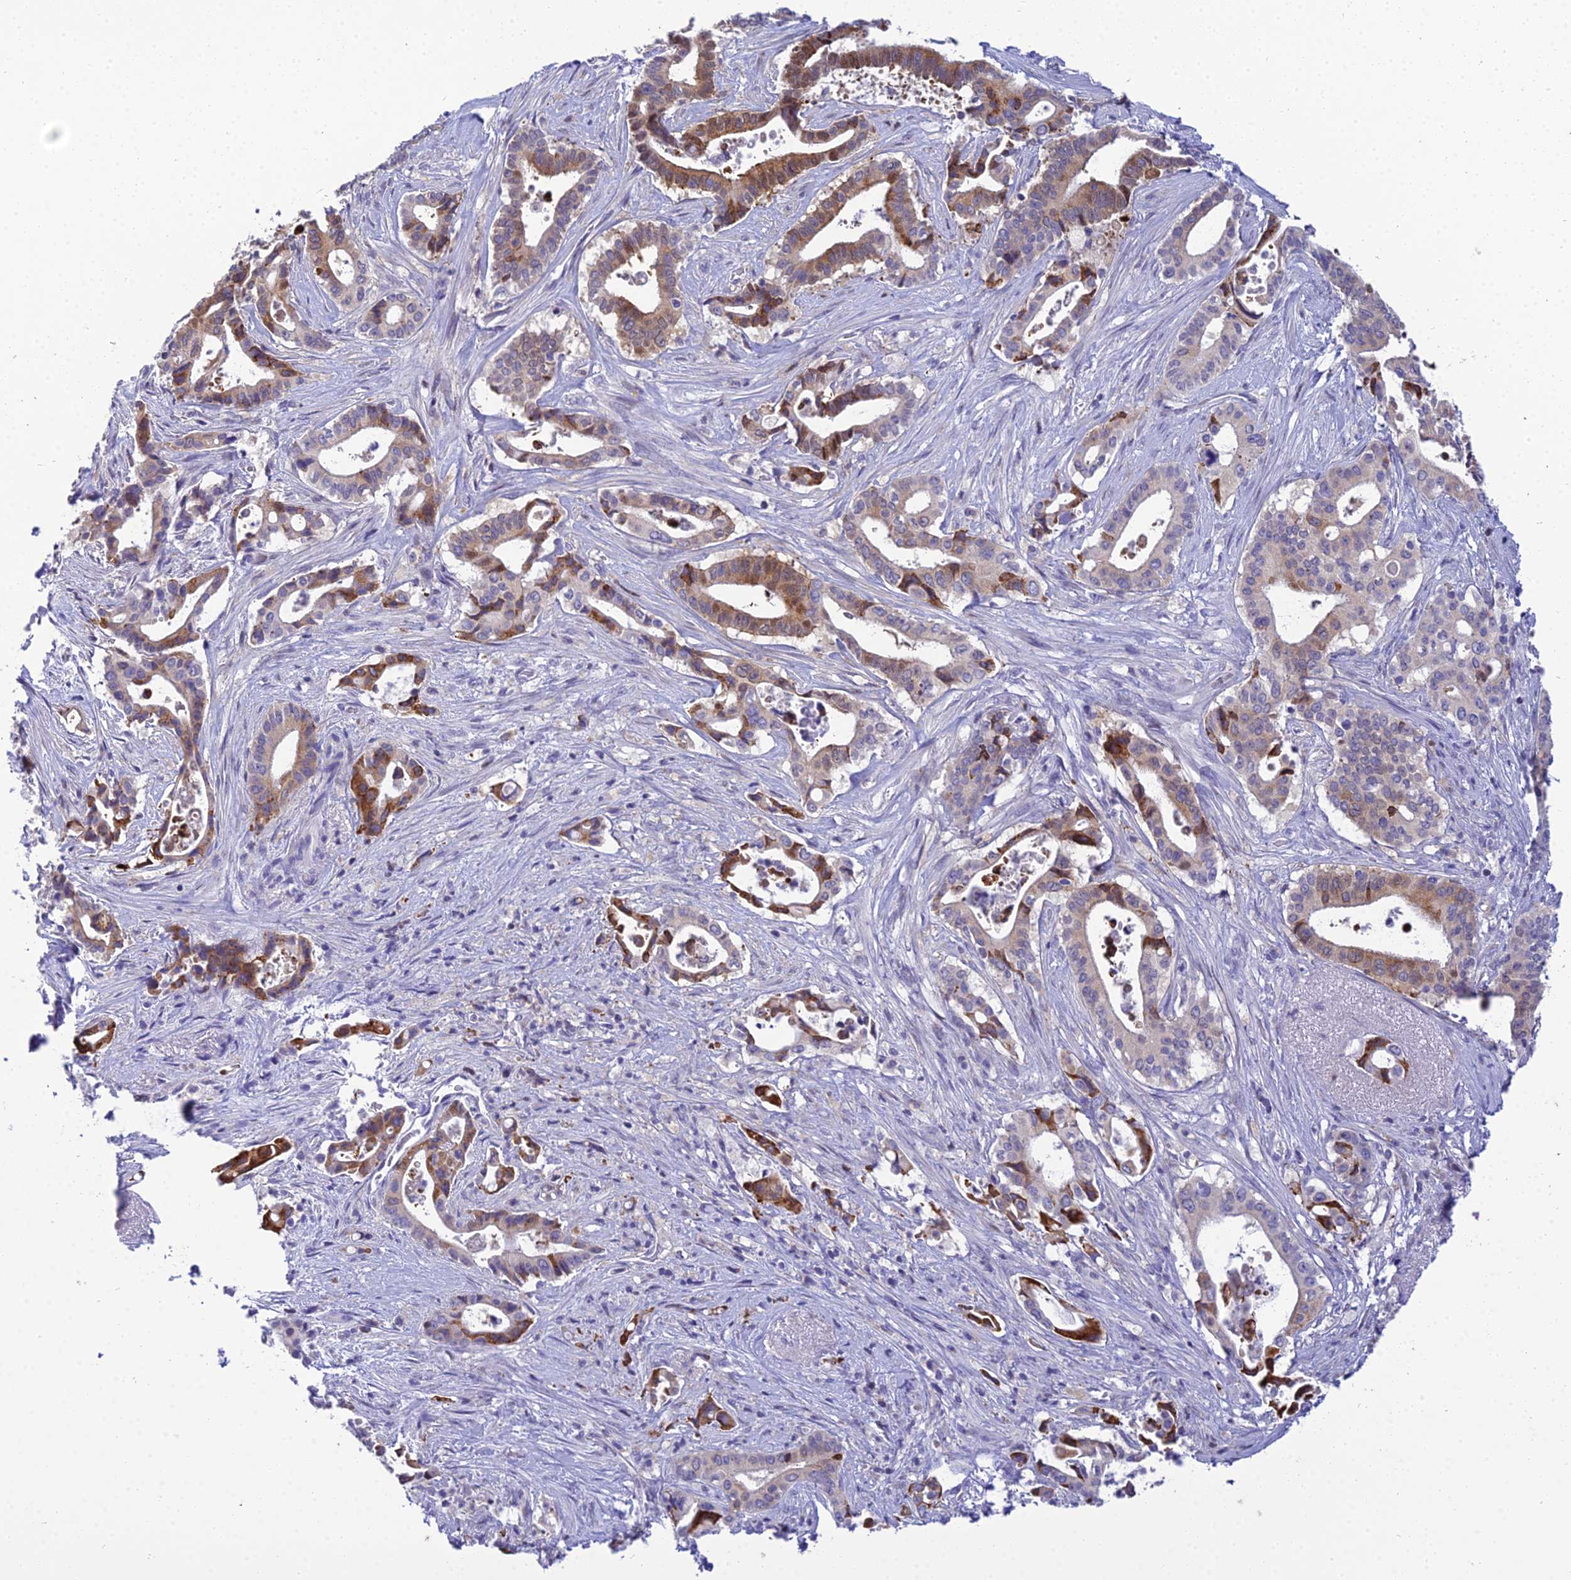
{"staining": {"intensity": "strong", "quantity": "<25%", "location": "cytoplasmic/membranous"}, "tissue": "pancreatic cancer", "cell_type": "Tumor cells", "image_type": "cancer", "snomed": [{"axis": "morphology", "description": "Adenocarcinoma, NOS"}, {"axis": "topography", "description": "Pancreas"}], "caption": "Immunohistochemistry image of neoplastic tissue: human pancreatic cancer stained using immunohistochemistry reveals medium levels of strong protein expression localized specifically in the cytoplasmic/membranous of tumor cells, appearing as a cytoplasmic/membranous brown color.", "gene": "ZMIZ1", "patient": {"sex": "female", "age": 77}}